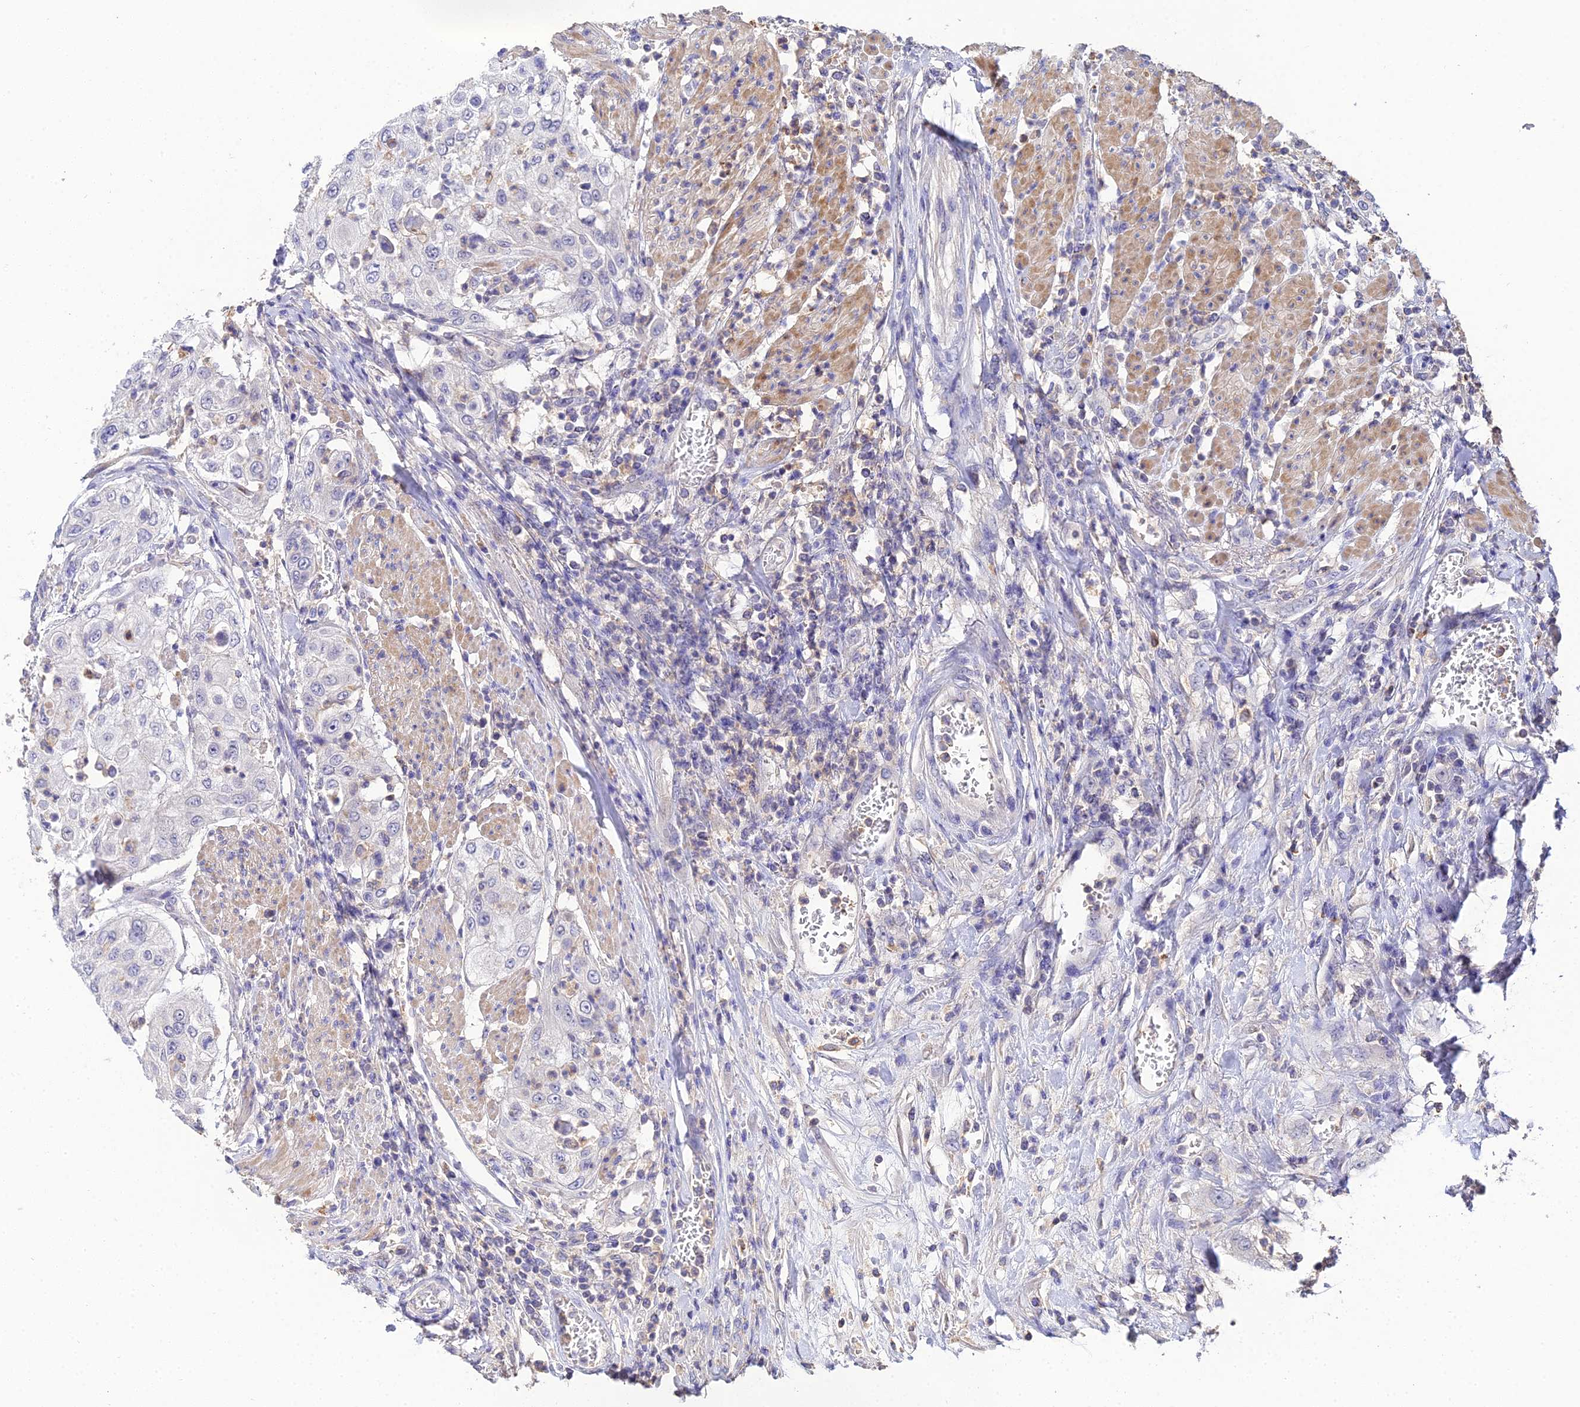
{"staining": {"intensity": "negative", "quantity": "none", "location": "none"}, "tissue": "urothelial cancer", "cell_type": "Tumor cells", "image_type": "cancer", "snomed": [{"axis": "morphology", "description": "Urothelial carcinoma, High grade"}, {"axis": "topography", "description": "Urinary bladder"}], "caption": "Immunohistochemistry (IHC) micrograph of human high-grade urothelial carcinoma stained for a protein (brown), which reveals no staining in tumor cells. (DAB (3,3'-diaminobenzidine) IHC with hematoxylin counter stain).", "gene": "LSM5", "patient": {"sex": "female", "age": 79}}